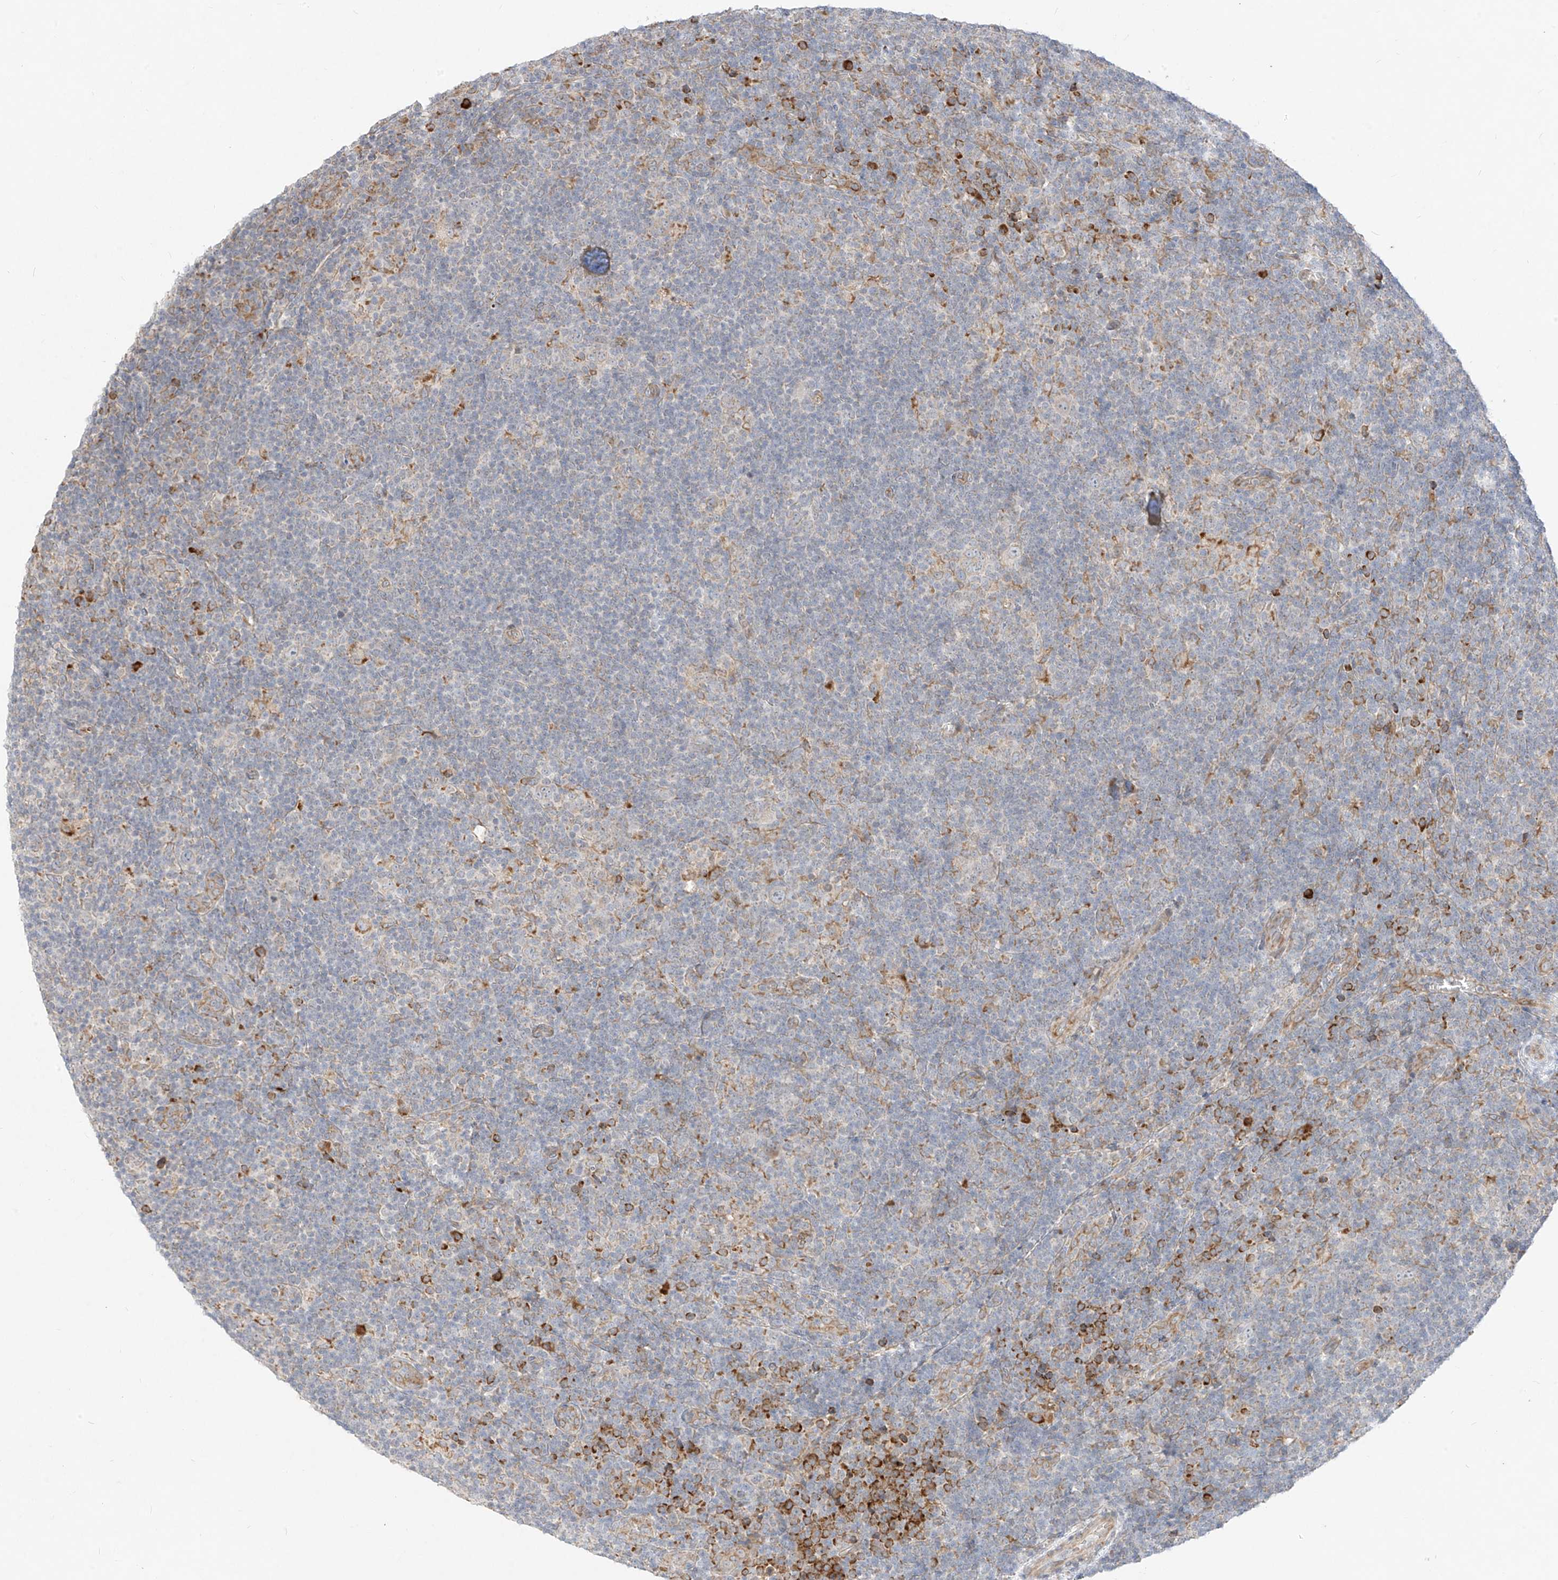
{"staining": {"intensity": "weak", "quantity": ">75%", "location": "cytoplasmic/membranous"}, "tissue": "lymphoma", "cell_type": "Tumor cells", "image_type": "cancer", "snomed": [{"axis": "morphology", "description": "Hodgkin's disease, NOS"}, {"axis": "topography", "description": "Lymph node"}], "caption": "Brown immunohistochemical staining in human Hodgkin's disease displays weak cytoplasmic/membranous staining in approximately >75% of tumor cells.", "gene": "STT3A", "patient": {"sex": "female", "age": 57}}